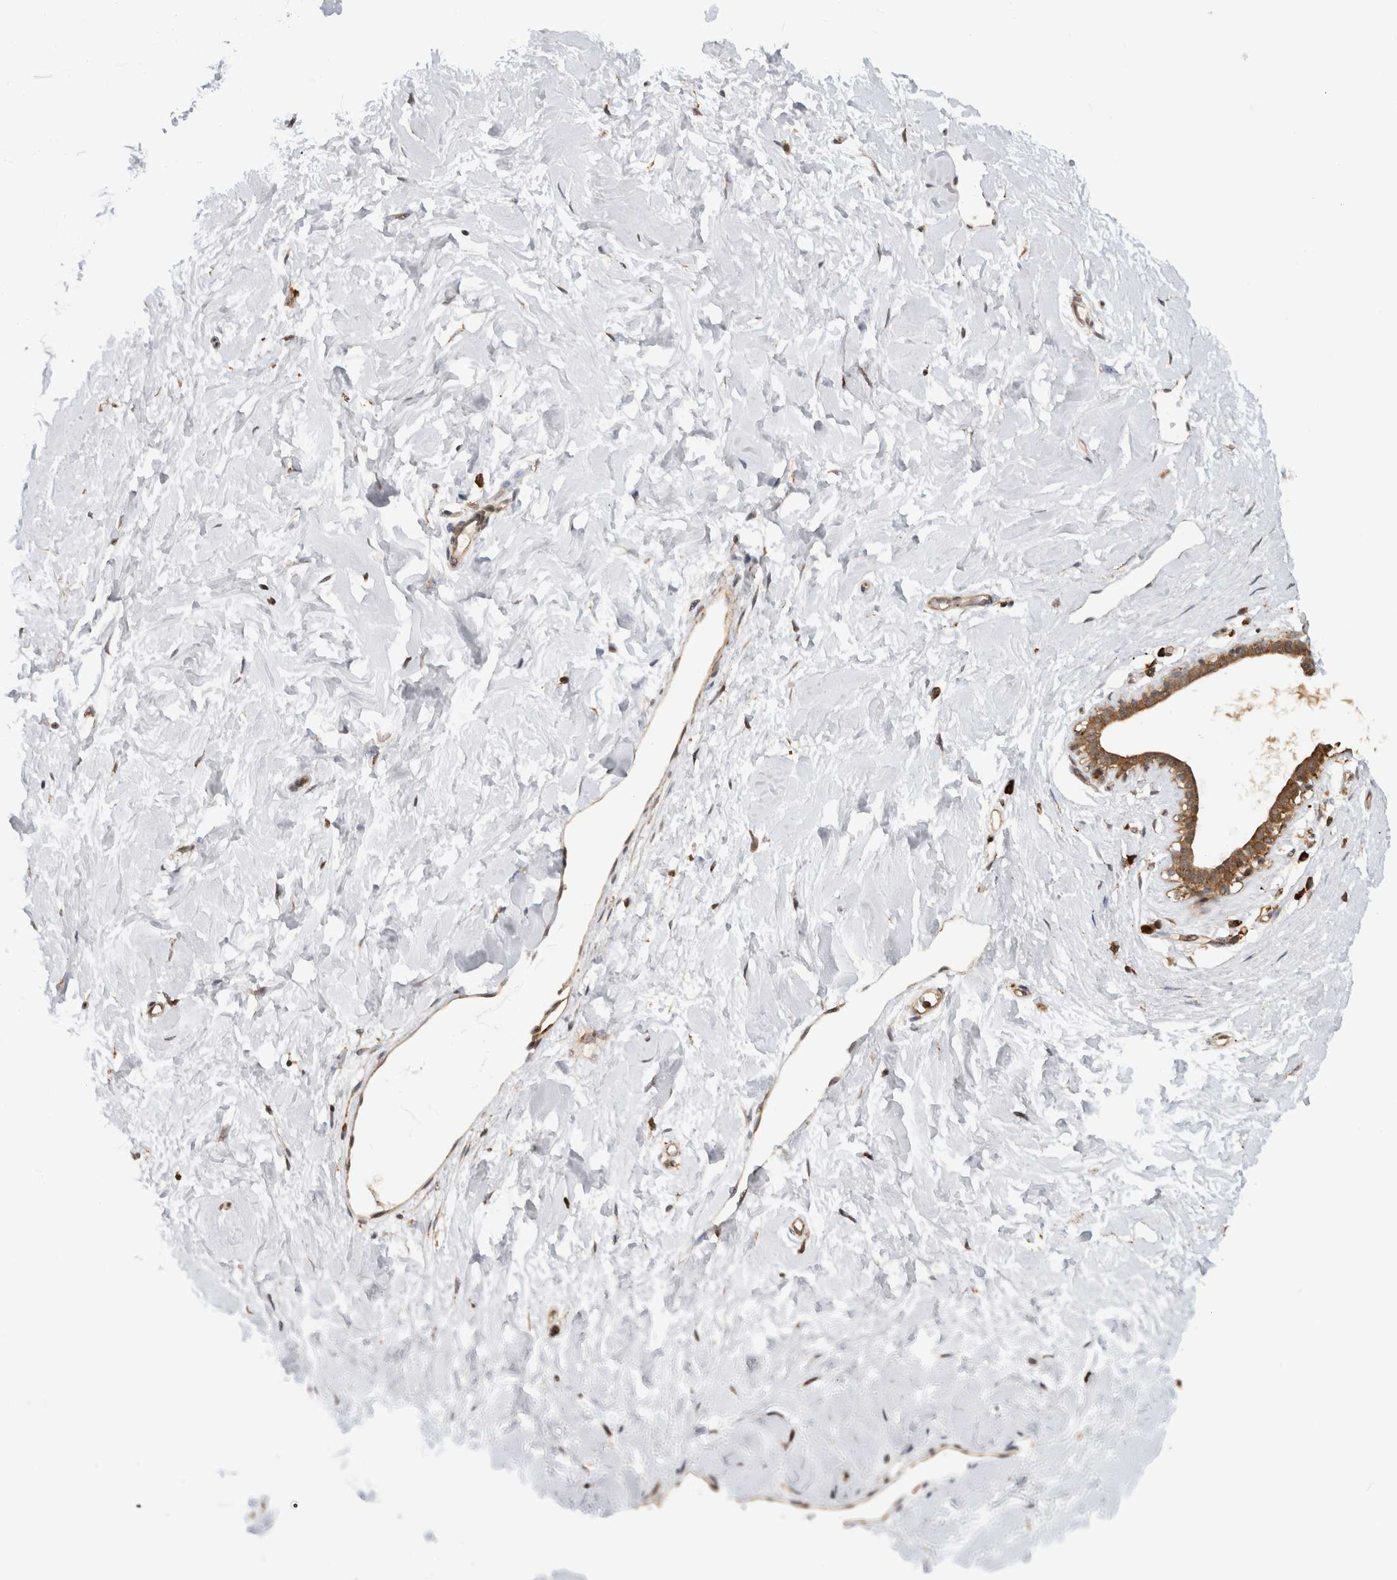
{"staining": {"intensity": "weak", "quantity": ">75%", "location": "cytoplasmic/membranous"}, "tissue": "breast", "cell_type": "Adipocytes", "image_type": "normal", "snomed": [{"axis": "morphology", "description": "Normal tissue, NOS"}, {"axis": "morphology", "description": "Adenoma, NOS"}, {"axis": "topography", "description": "Breast"}], "caption": "IHC of benign human breast exhibits low levels of weak cytoplasmic/membranous expression in about >75% of adipocytes.", "gene": "MS4A7", "patient": {"sex": "female", "age": 23}}